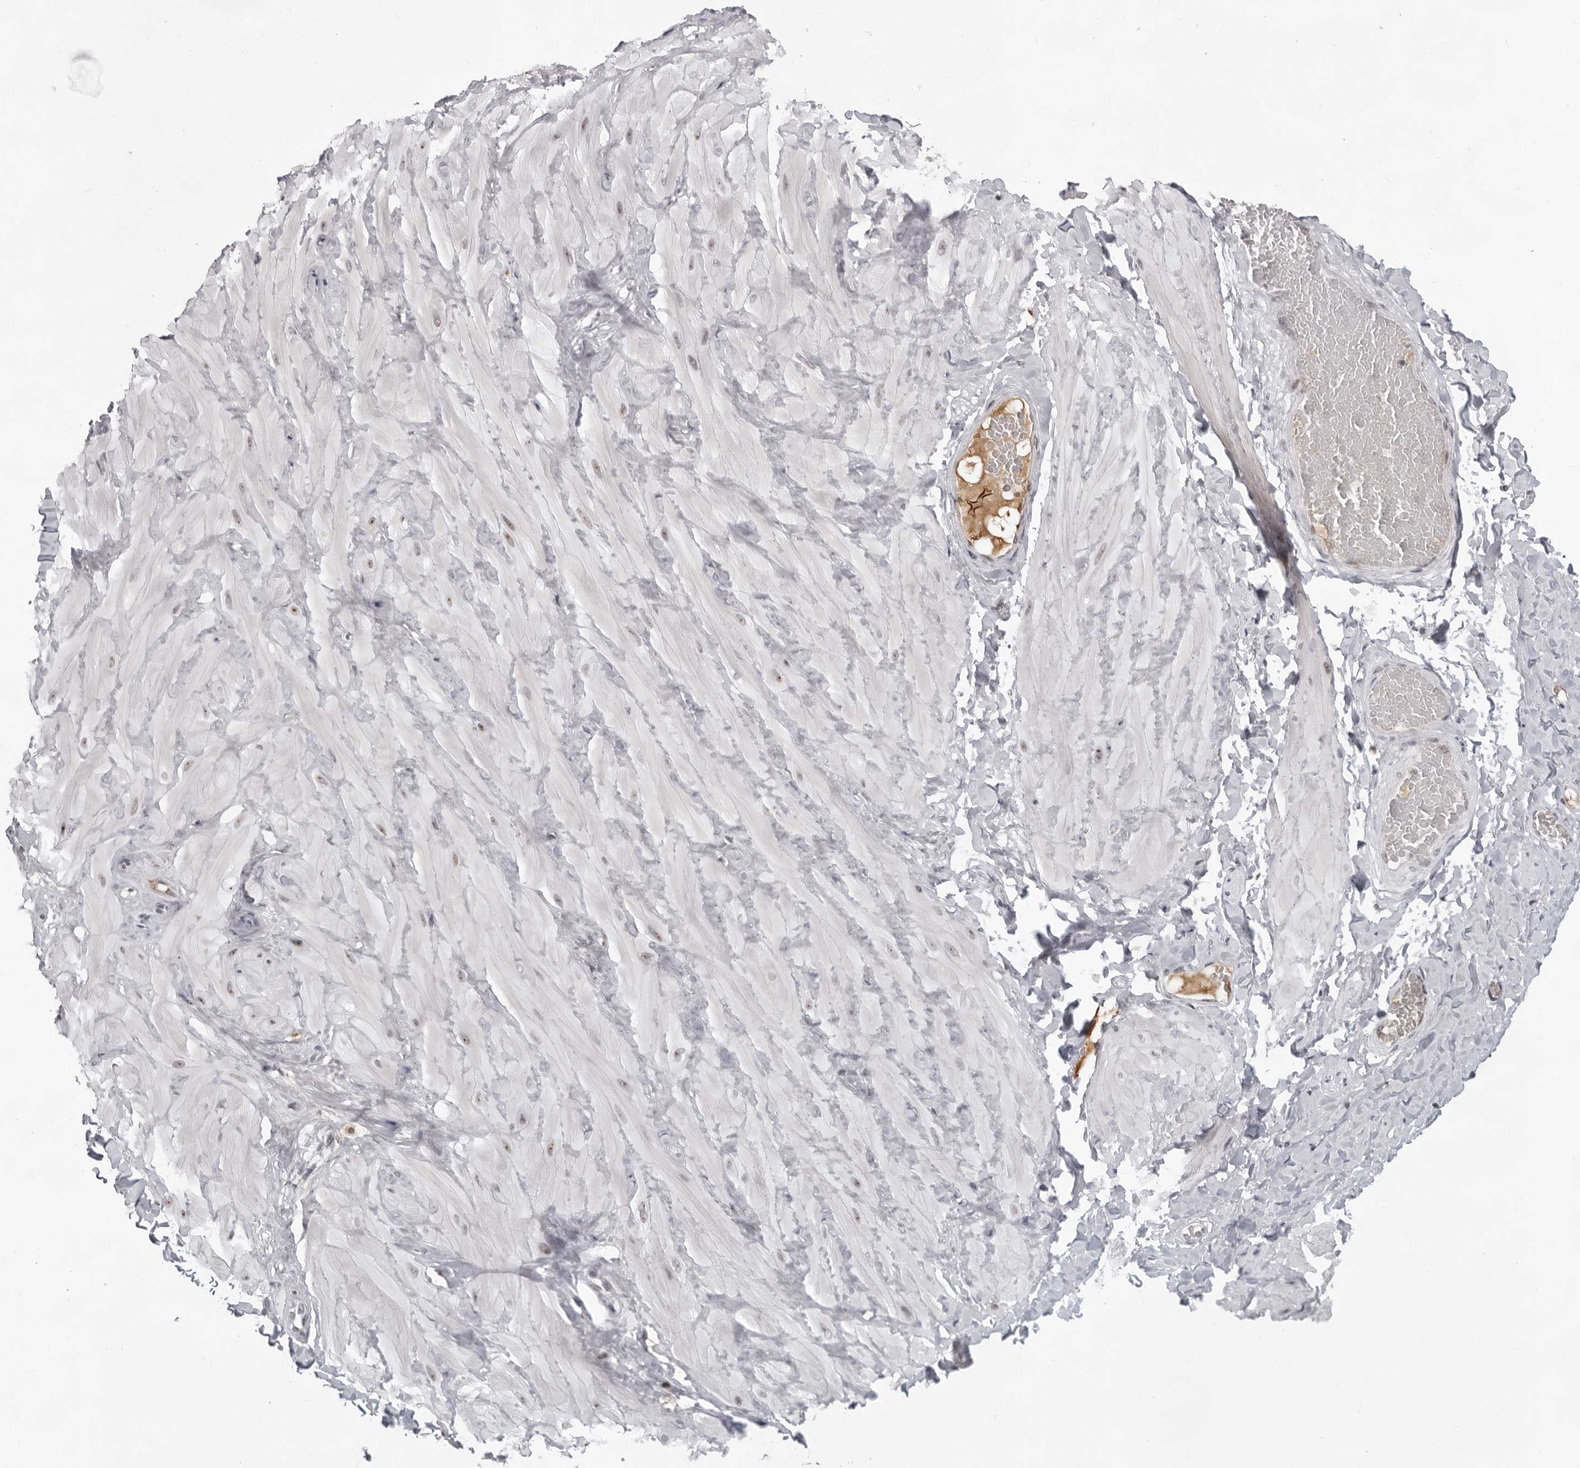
{"staining": {"intensity": "negative", "quantity": "none", "location": "none"}, "tissue": "adipose tissue", "cell_type": "Adipocytes", "image_type": "normal", "snomed": [{"axis": "morphology", "description": "Normal tissue, NOS"}, {"axis": "topography", "description": "Adipose tissue"}, {"axis": "topography", "description": "Vascular tissue"}, {"axis": "topography", "description": "Peripheral nerve tissue"}], "caption": "The image reveals no significant expression in adipocytes of adipose tissue. (Immunohistochemistry (ihc), brightfield microscopy, high magnification).", "gene": "EXOSC10", "patient": {"sex": "male", "age": 25}}